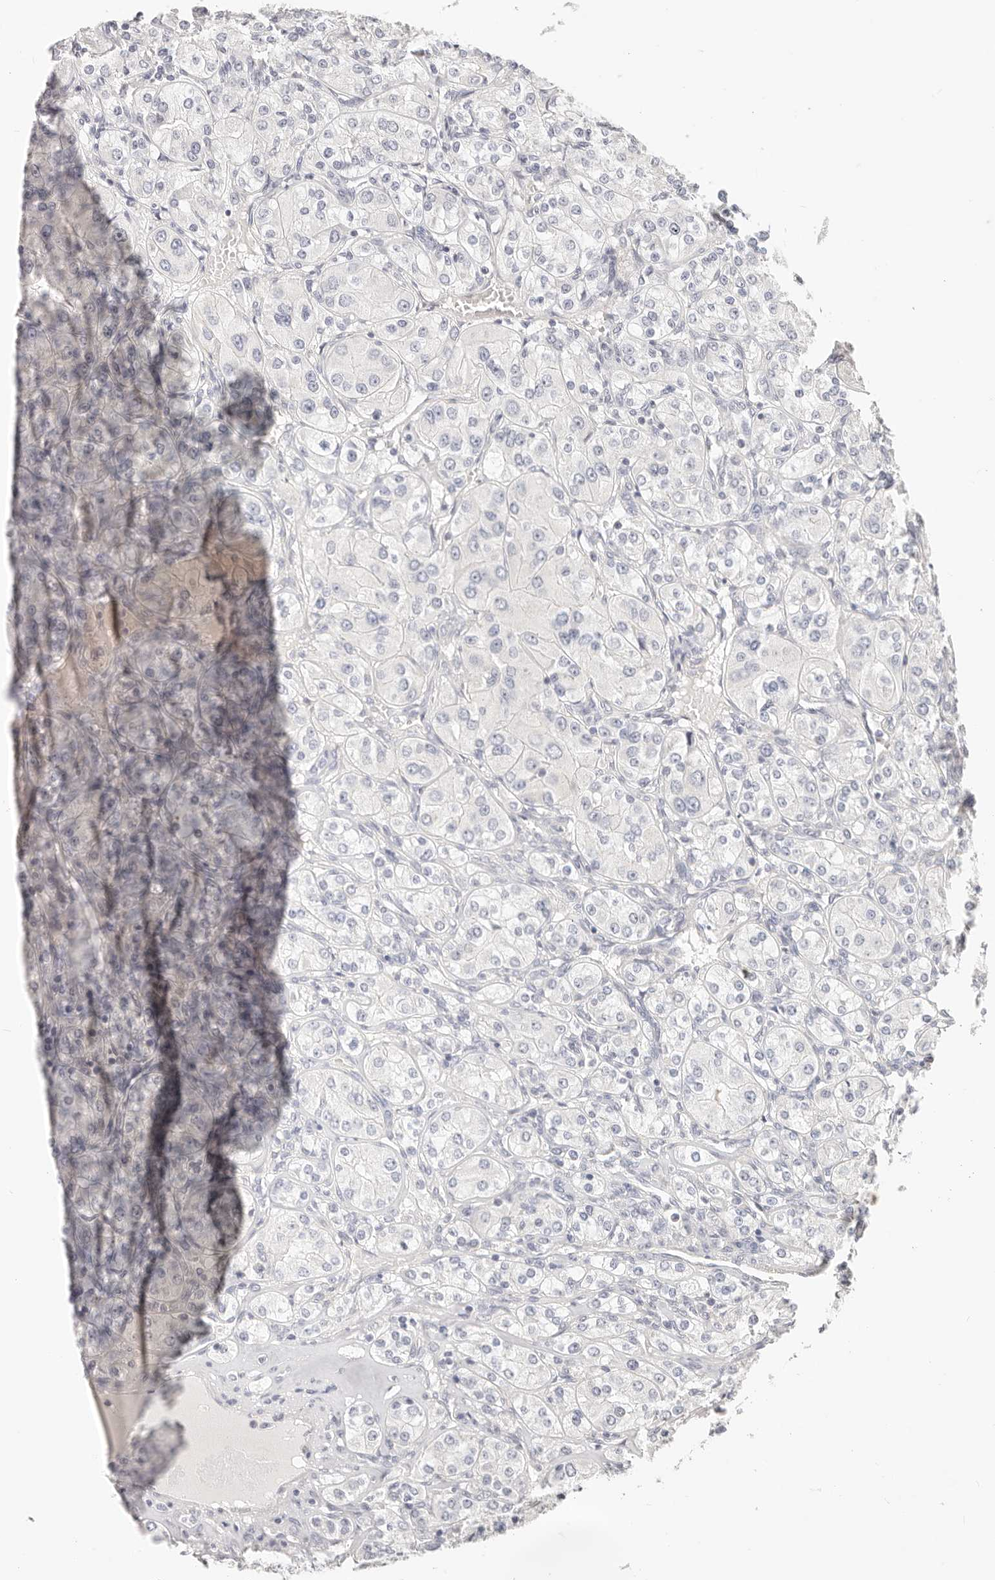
{"staining": {"intensity": "negative", "quantity": "none", "location": "none"}, "tissue": "renal cancer", "cell_type": "Tumor cells", "image_type": "cancer", "snomed": [{"axis": "morphology", "description": "Adenocarcinoma, NOS"}, {"axis": "topography", "description": "Kidney"}], "caption": "A high-resolution photomicrograph shows IHC staining of adenocarcinoma (renal), which demonstrates no significant positivity in tumor cells.", "gene": "DTNBP1", "patient": {"sex": "male", "age": 77}}